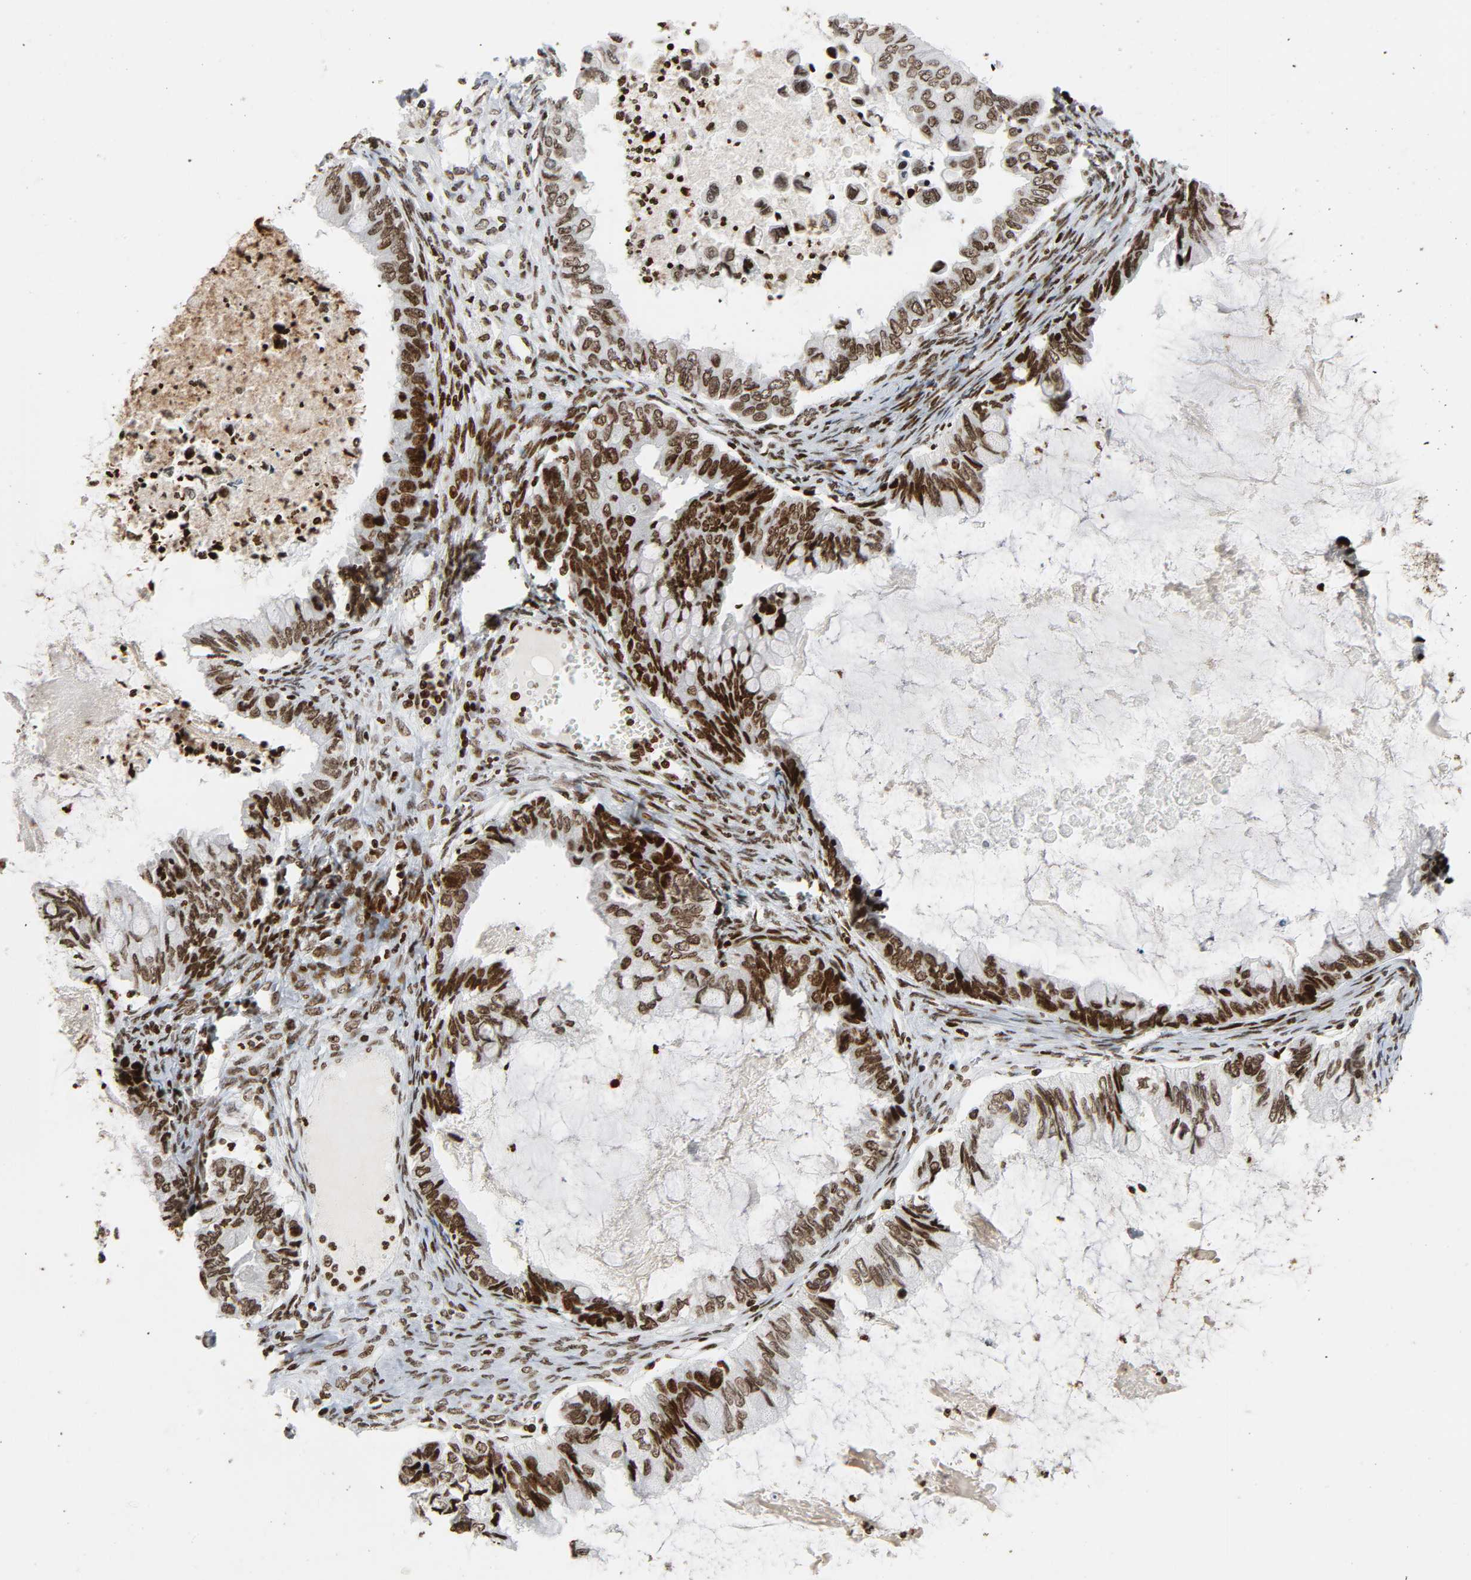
{"staining": {"intensity": "strong", "quantity": ">75%", "location": "nuclear"}, "tissue": "ovarian cancer", "cell_type": "Tumor cells", "image_type": "cancer", "snomed": [{"axis": "morphology", "description": "Cystadenocarcinoma, mucinous, NOS"}, {"axis": "topography", "description": "Ovary"}], "caption": "Protein analysis of ovarian cancer tissue demonstrates strong nuclear staining in about >75% of tumor cells.", "gene": "RXRA", "patient": {"sex": "female", "age": 80}}